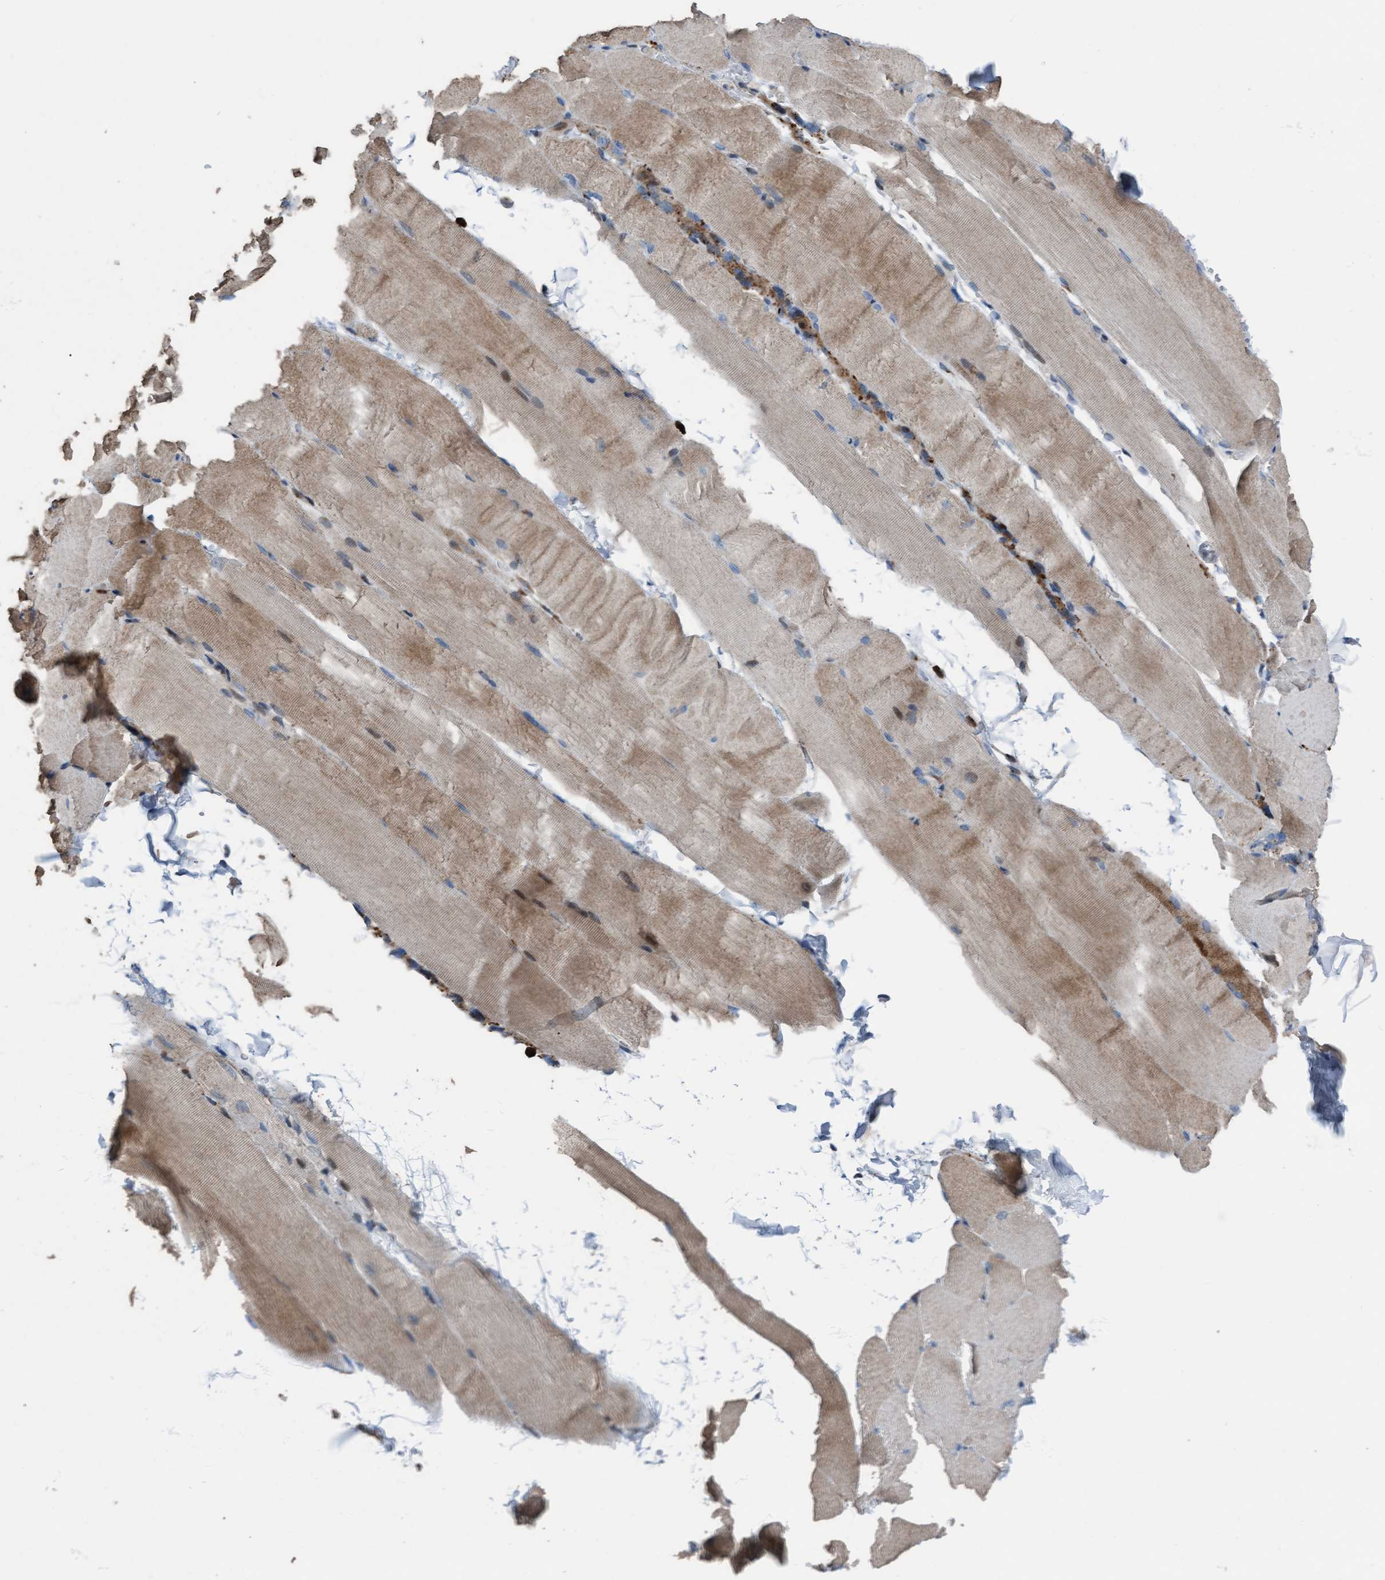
{"staining": {"intensity": "weak", "quantity": ">75%", "location": "cytoplasmic/membranous"}, "tissue": "skeletal muscle", "cell_type": "Myocytes", "image_type": "normal", "snomed": [{"axis": "morphology", "description": "Normal tissue, NOS"}, {"axis": "topography", "description": "Skeletal muscle"}, {"axis": "topography", "description": "Parathyroid gland"}], "caption": "Protein staining exhibits weak cytoplasmic/membranous staining in approximately >75% of myocytes in unremarkable skeletal muscle.", "gene": "KLHL26", "patient": {"sex": "female", "age": 37}}